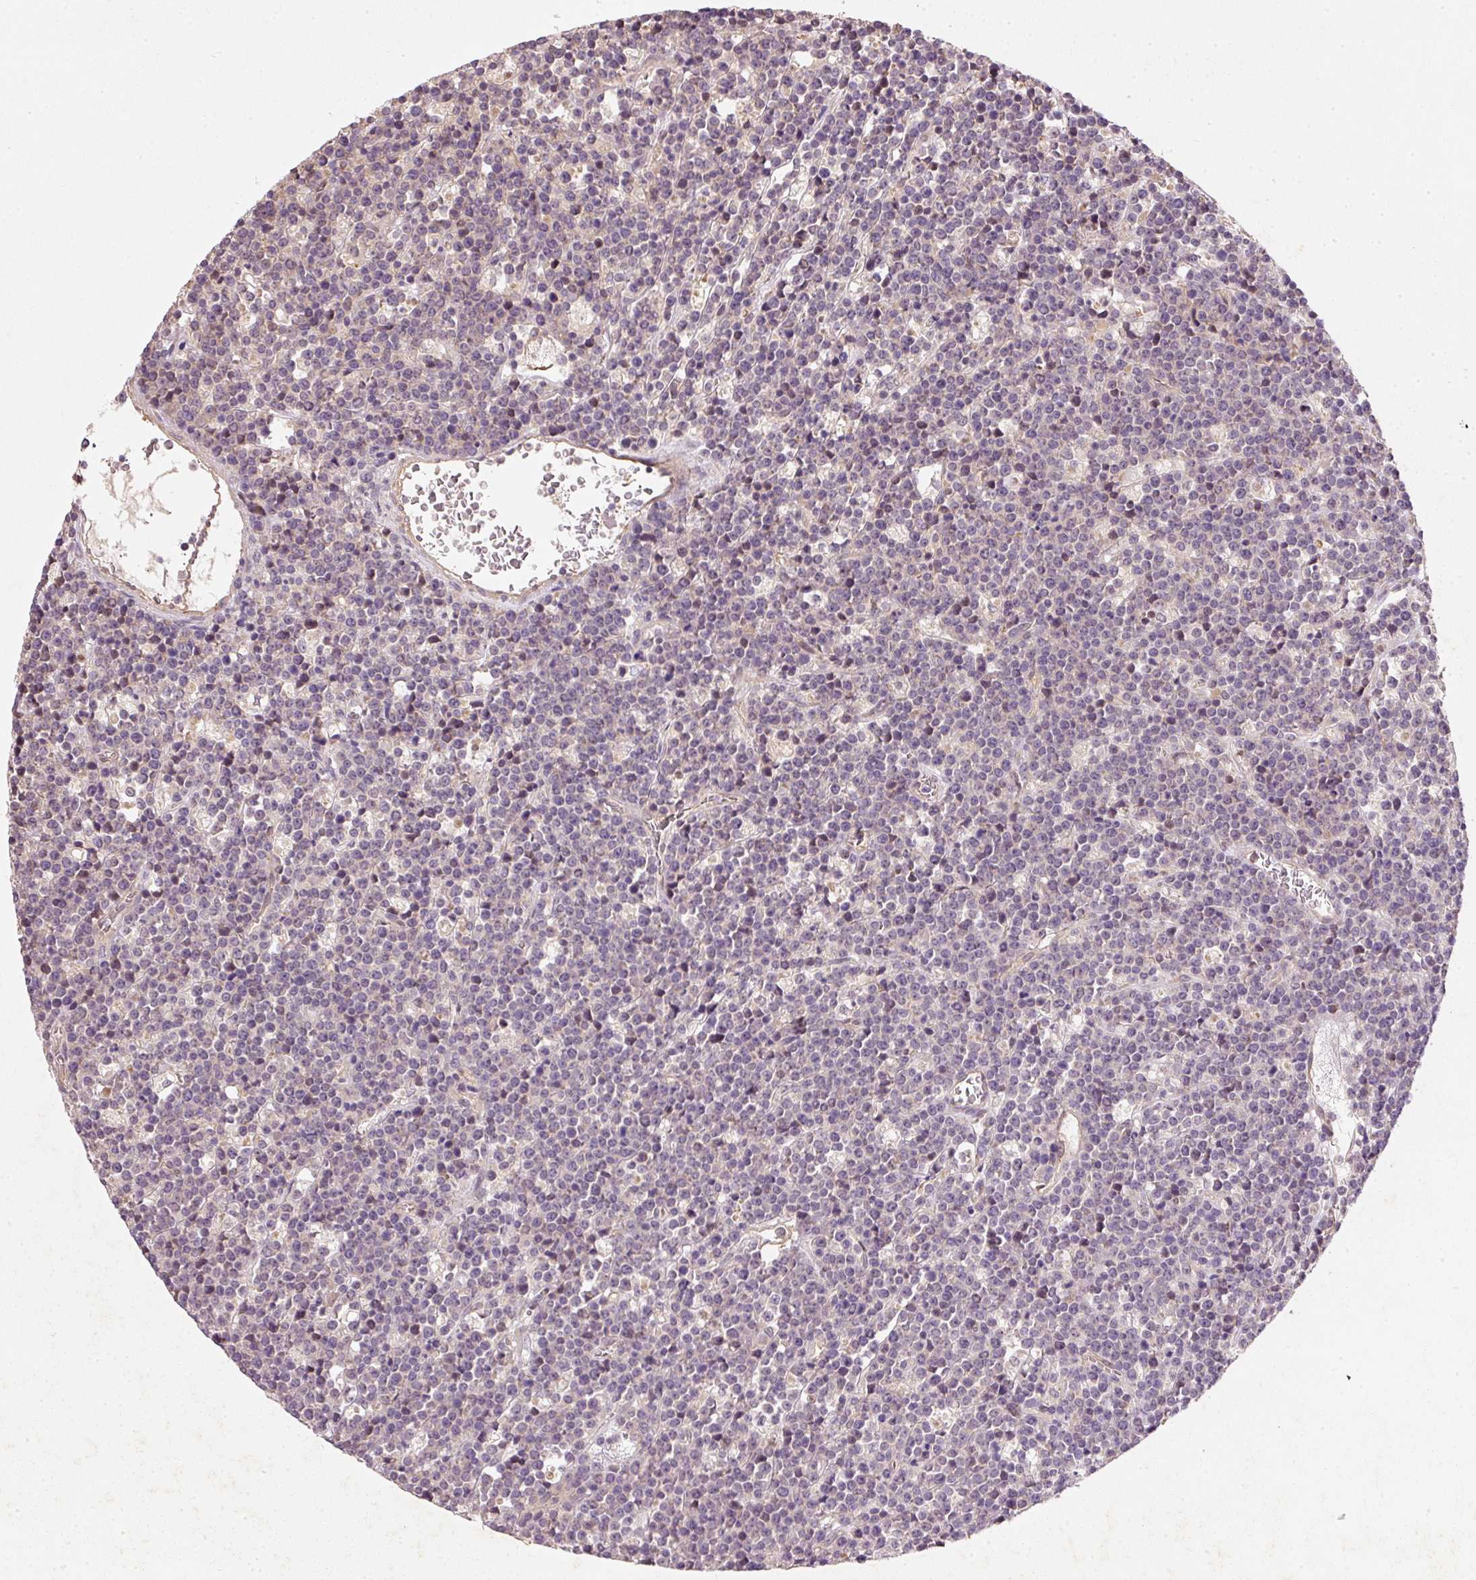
{"staining": {"intensity": "negative", "quantity": "none", "location": "none"}, "tissue": "lymphoma", "cell_type": "Tumor cells", "image_type": "cancer", "snomed": [{"axis": "morphology", "description": "Malignant lymphoma, non-Hodgkin's type, High grade"}, {"axis": "topography", "description": "Ovary"}], "caption": "Photomicrograph shows no significant protein expression in tumor cells of high-grade malignant lymphoma, non-Hodgkin's type. (DAB (3,3'-diaminobenzidine) immunohistochemistry with hematoxylin counter stain).", "gene": "RGL2", "patient": {"sex": "female", "age": 56}}